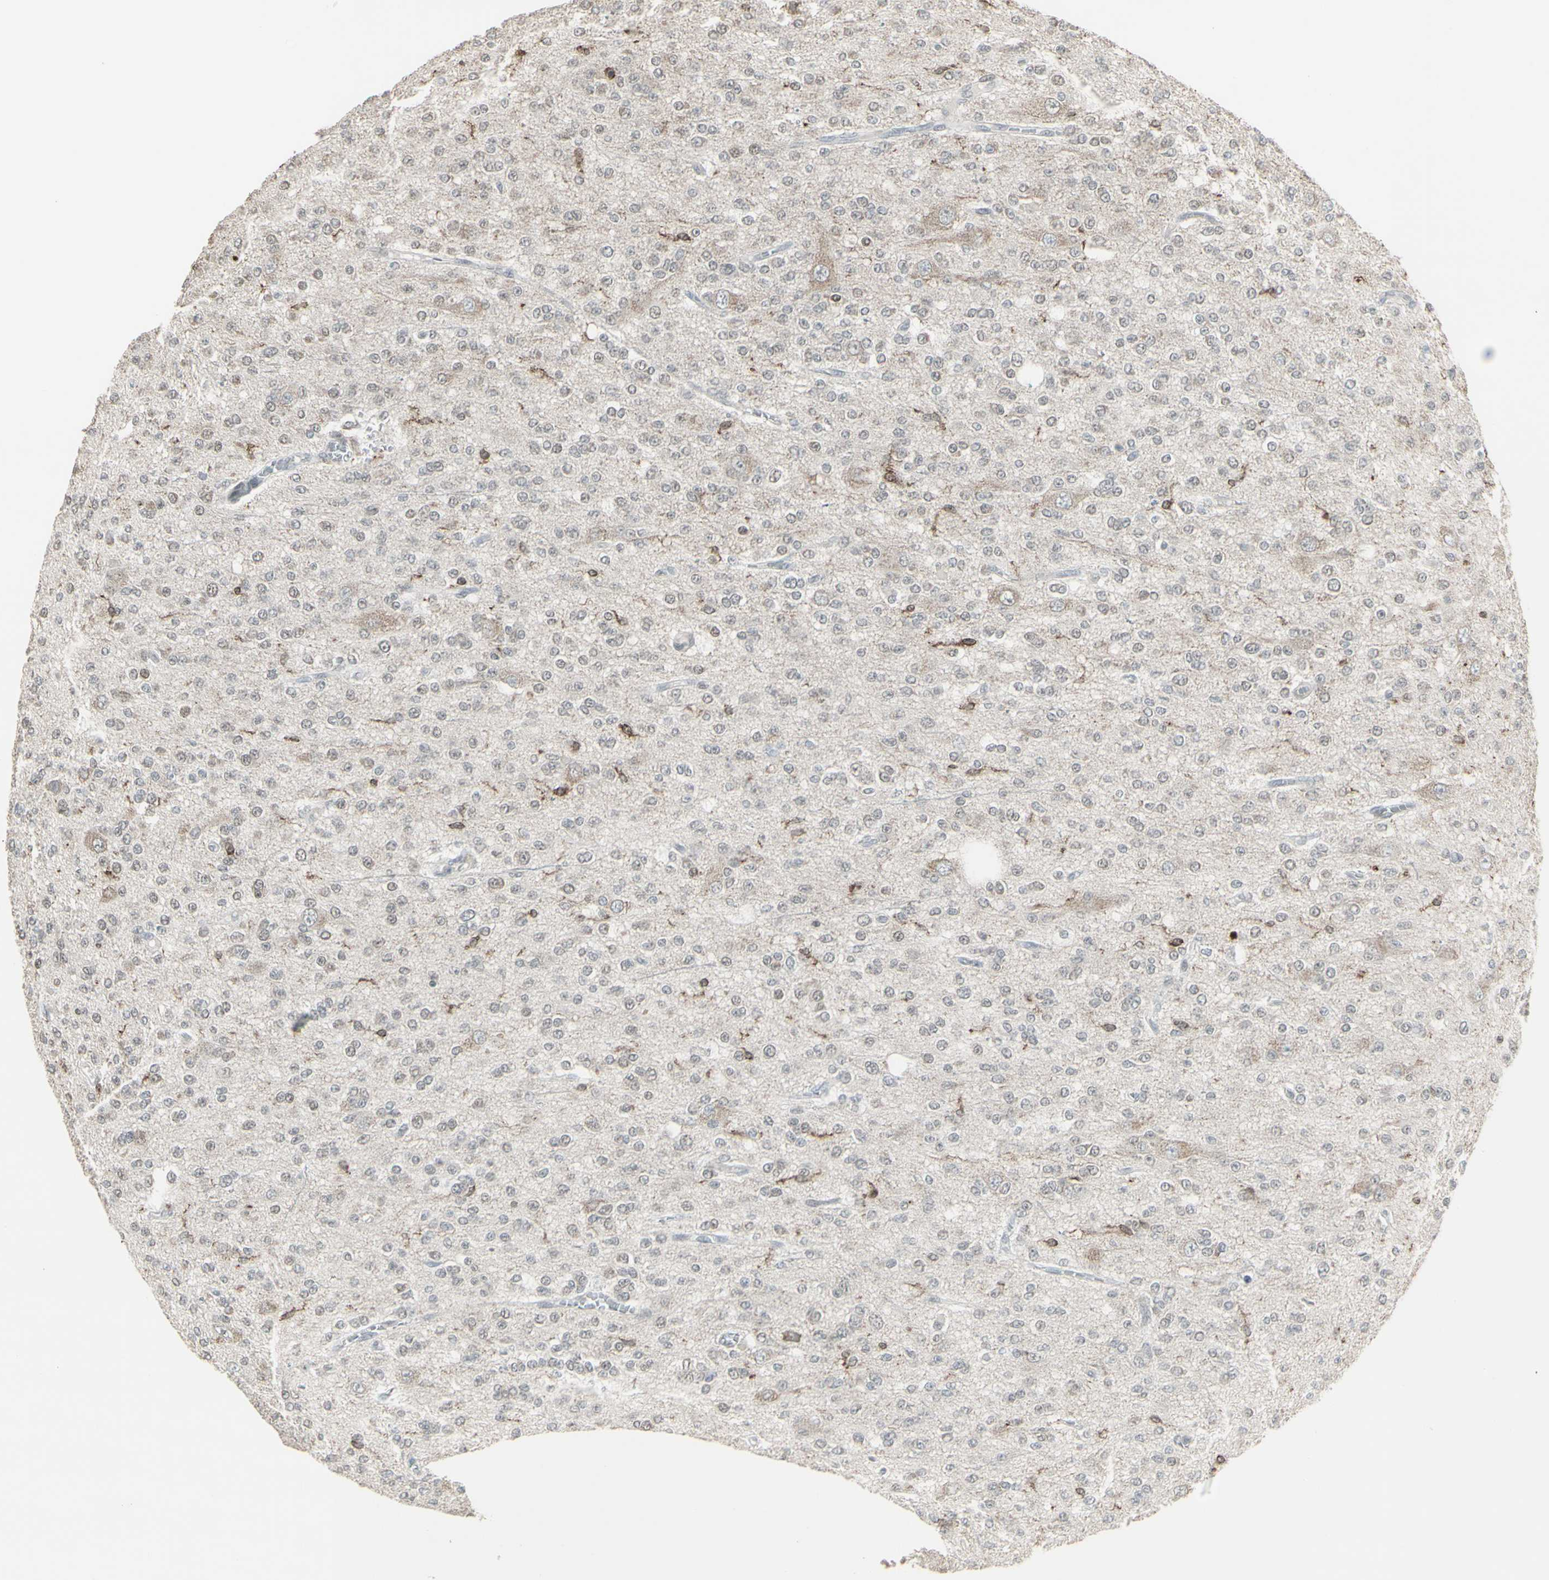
{"staining": {"intensity": "weak", "quantity": "<25%", "location": "cytoplasmic/membranous,nuclear"}, "tissue": "glioma", "cell_type": "Tumor cells", "image_type": "cancer", "snomed": [{"axis": "morphology", "description": "Glioma, malignant, Low grade"}, {"axis": "topography", "description": "Brain"}], "caption": "Immunohistochemistry of glioma demonstrates no staining in tumor cells. (DAB immunohistochemistry with hematoxylin counter stain).", "gene": "SAMSN1", "patient": {"sex": "male", "age": 38}}